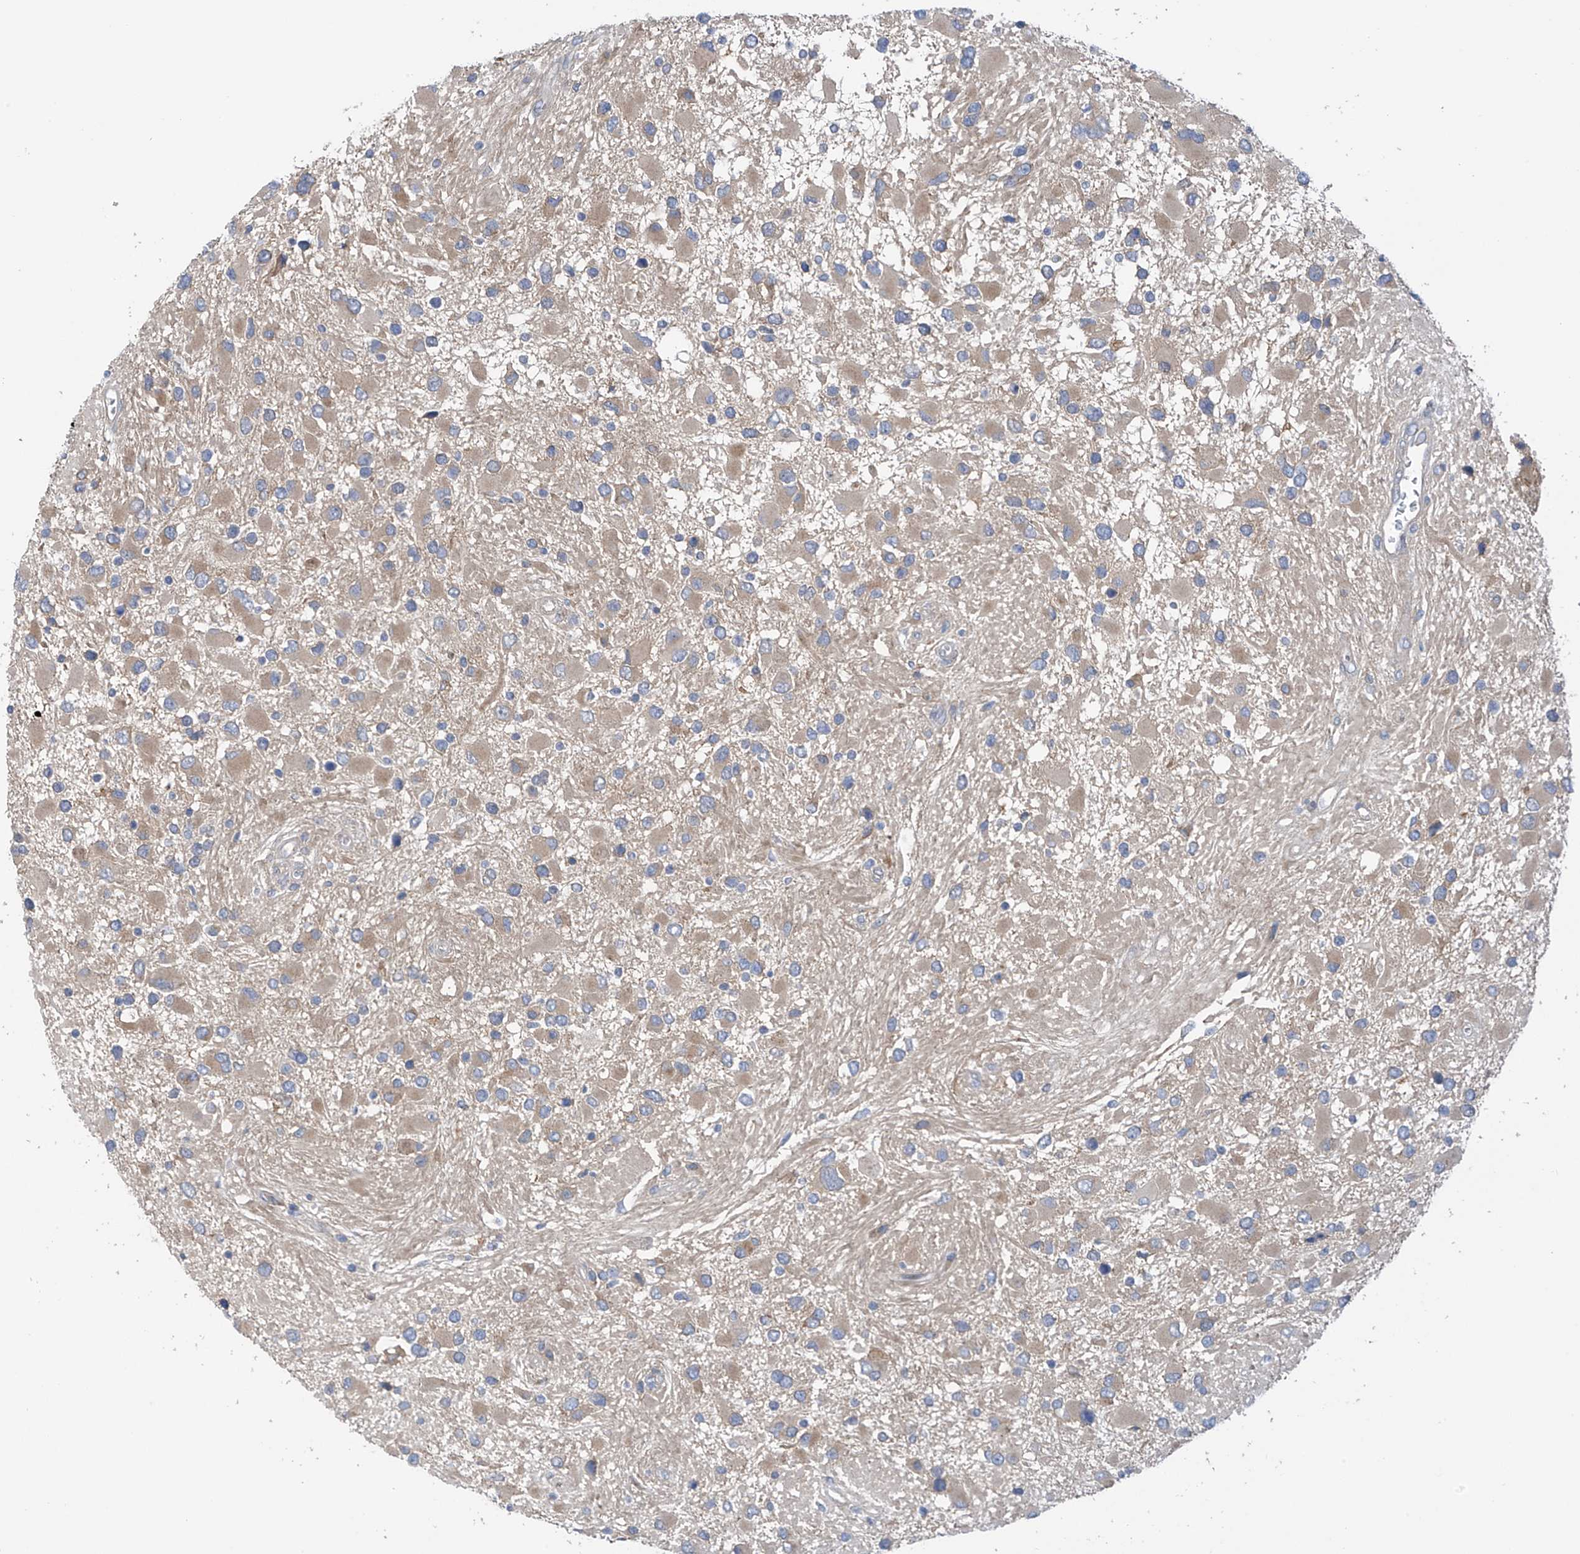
{"staining": {"intensity": "weak", "quantity": "25%-75%", "location": "cytoplasmic/membranous"}, "tissue": "glioma", "cell_type": "Tumor cells", "image_type": "cancer", "snomed": [{"axis": "morphology", "description": "Glioma, malignant, High grade"}, {"axis": "topography", "description": "Brain"}], "caption": "IHC of human glioma demonstrates low levels of weak cytoplasmic/membranous positivity in about 25%-75% of tumor cells.", "gene": "REPS1", "patient": {"sex": "male", "age": 53}}